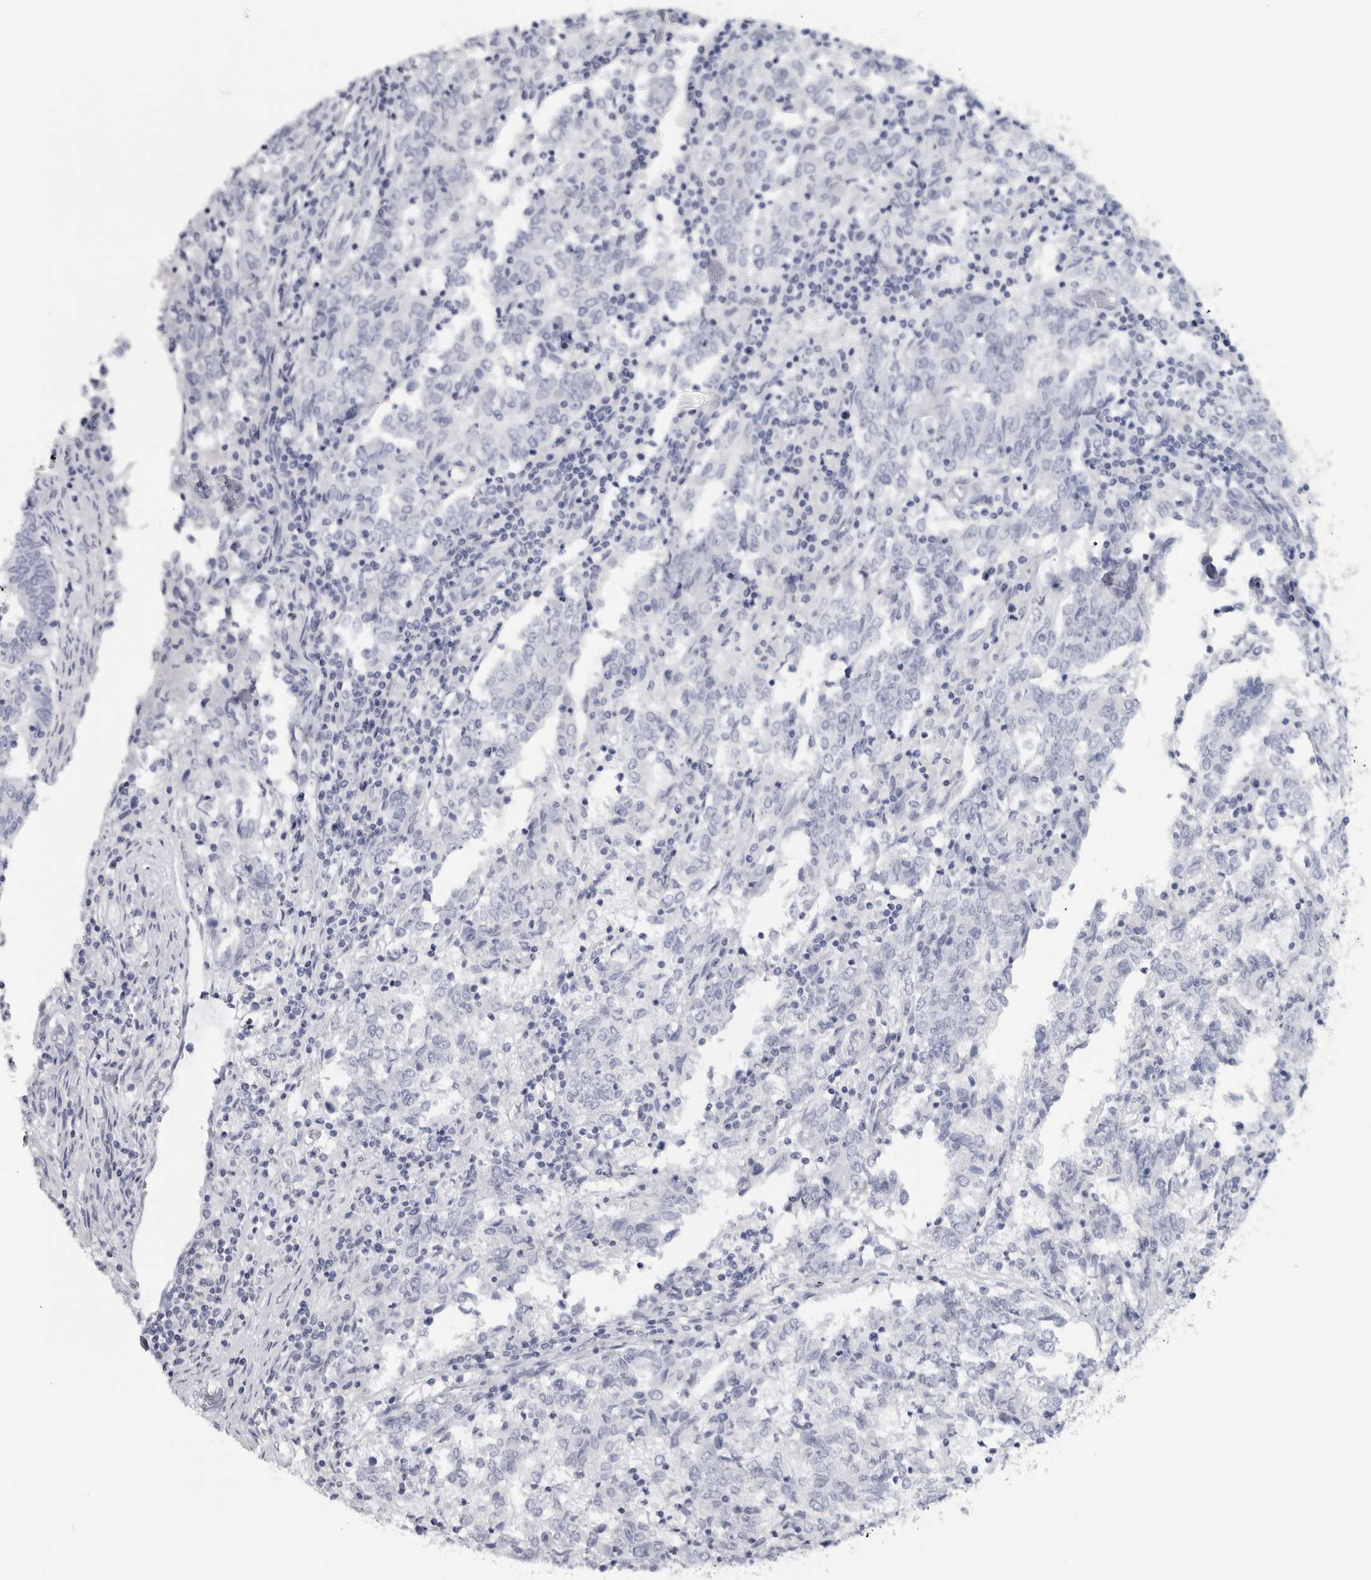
{"staining": {"intensity": "negative", "quantity": "none", "location": "none"}, "tissue": "endometrial cancer", "cell_type": "Tumor cells", "image_type": "cancer", "snomed": [{"axis": "morphology", "description": "Adenocarcinoma, NOS"}, {"axis": "topography", "description": "Endometrium"}], "caption": "Tumor cells show no significant expression in adenocarcinoma (endometrial).", "gene": "NECAB1", "patient": {"sex": "female", "age": 80}}